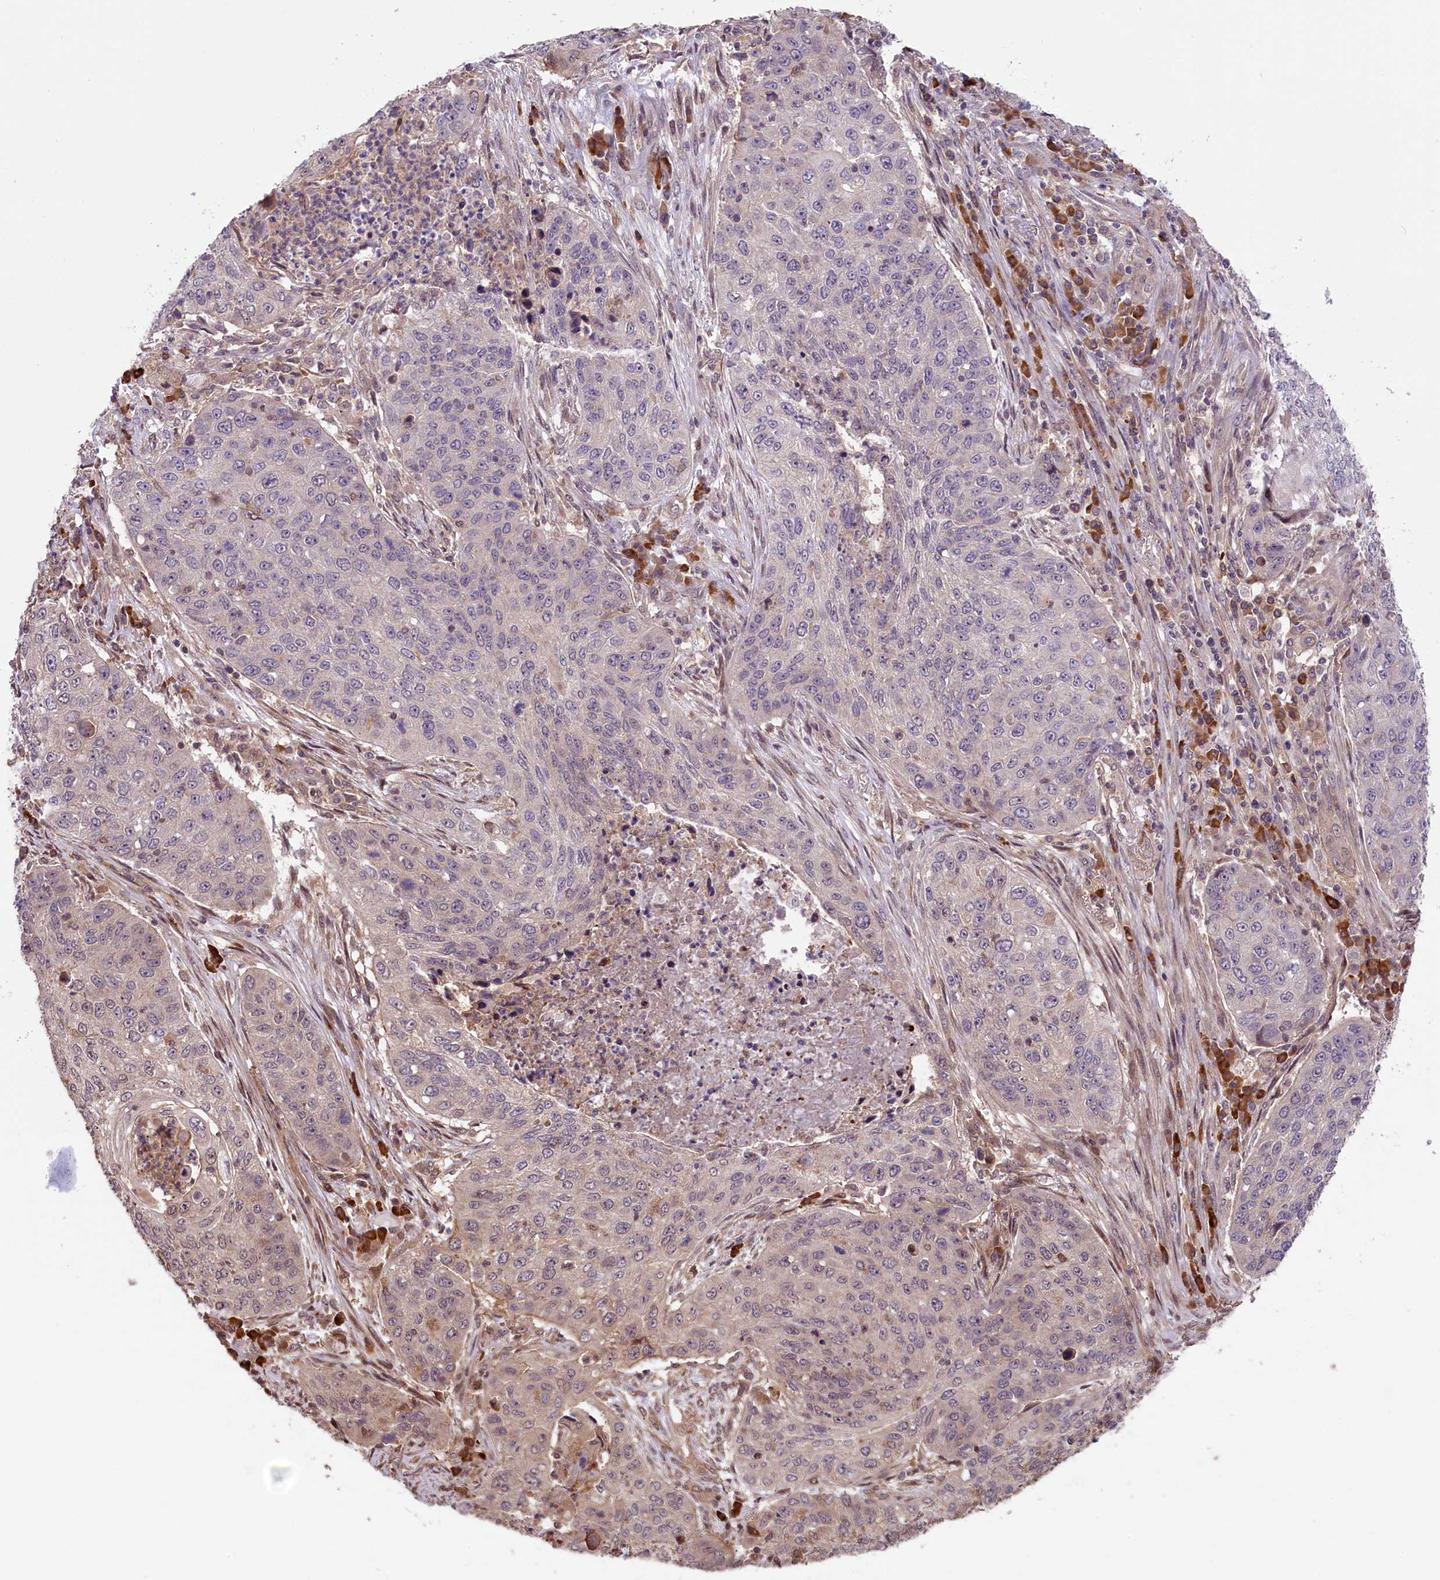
{"staining": {"intensity": "negative", "quantity": "none", "location": "none"}, "tissue": "lung cancer", "cell_type": "Tumor cells", "image_type": "cancer", "snomed": [{"axis": "morphology", "description": "Squamous cell carcinoma, NOS"}, {"axis": "topography", "description": "Lung"}], "caption": "Immunohistochemistry (IHC) image of neoplastic tissue: human lung squamous cell carcinoma stained with DAB shows no significant protein positivity in tumor cells.", "gene": "RIC8A", "patient": {"sex": "female", "age": 63}}